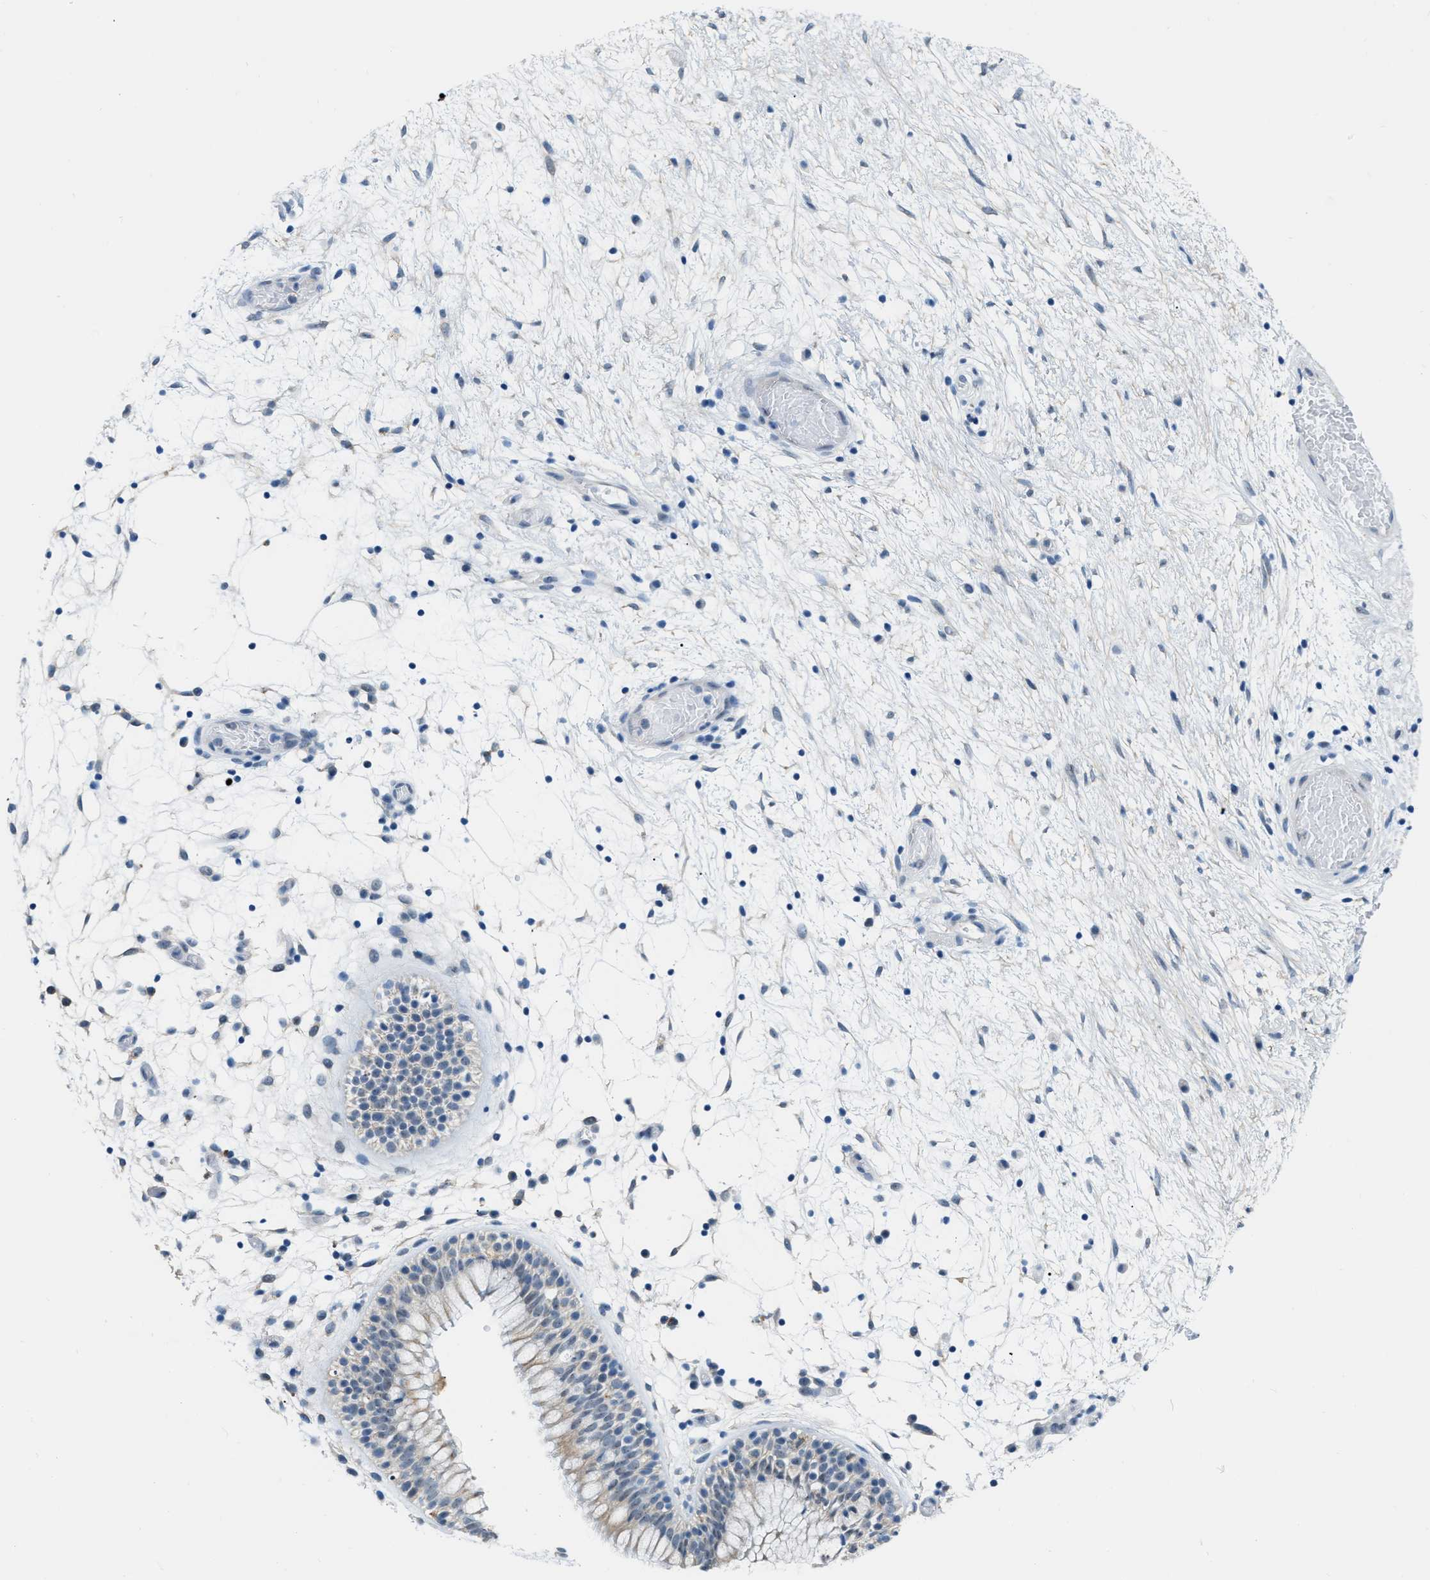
{"staining": {"intensity": "weak", "quantity": "25%-75%", "location": "cytoplasmic/membranous"}, "tissue": "nasopharynx", "cell_type": "Respiratory epithelial cells", "image_type": "normal", "snomed": [{"axis": "morphology", "description": "Normal tissue, NOS"}, {"axis": "morphology", "description": "Inflammation, NOS"}, {"axis": "topography", "description": "Nasopharynx"}], "caption": "IHC (DAB (3,3'-diaminobenzidine)) staining of normal nasopharynx reveals weak cytoplasmic/membranous protein expression in about 25%-75% of respiratory epithelial cells.", "gene": "PHRF1", "patient": {"sex": "male", "age": 48}}